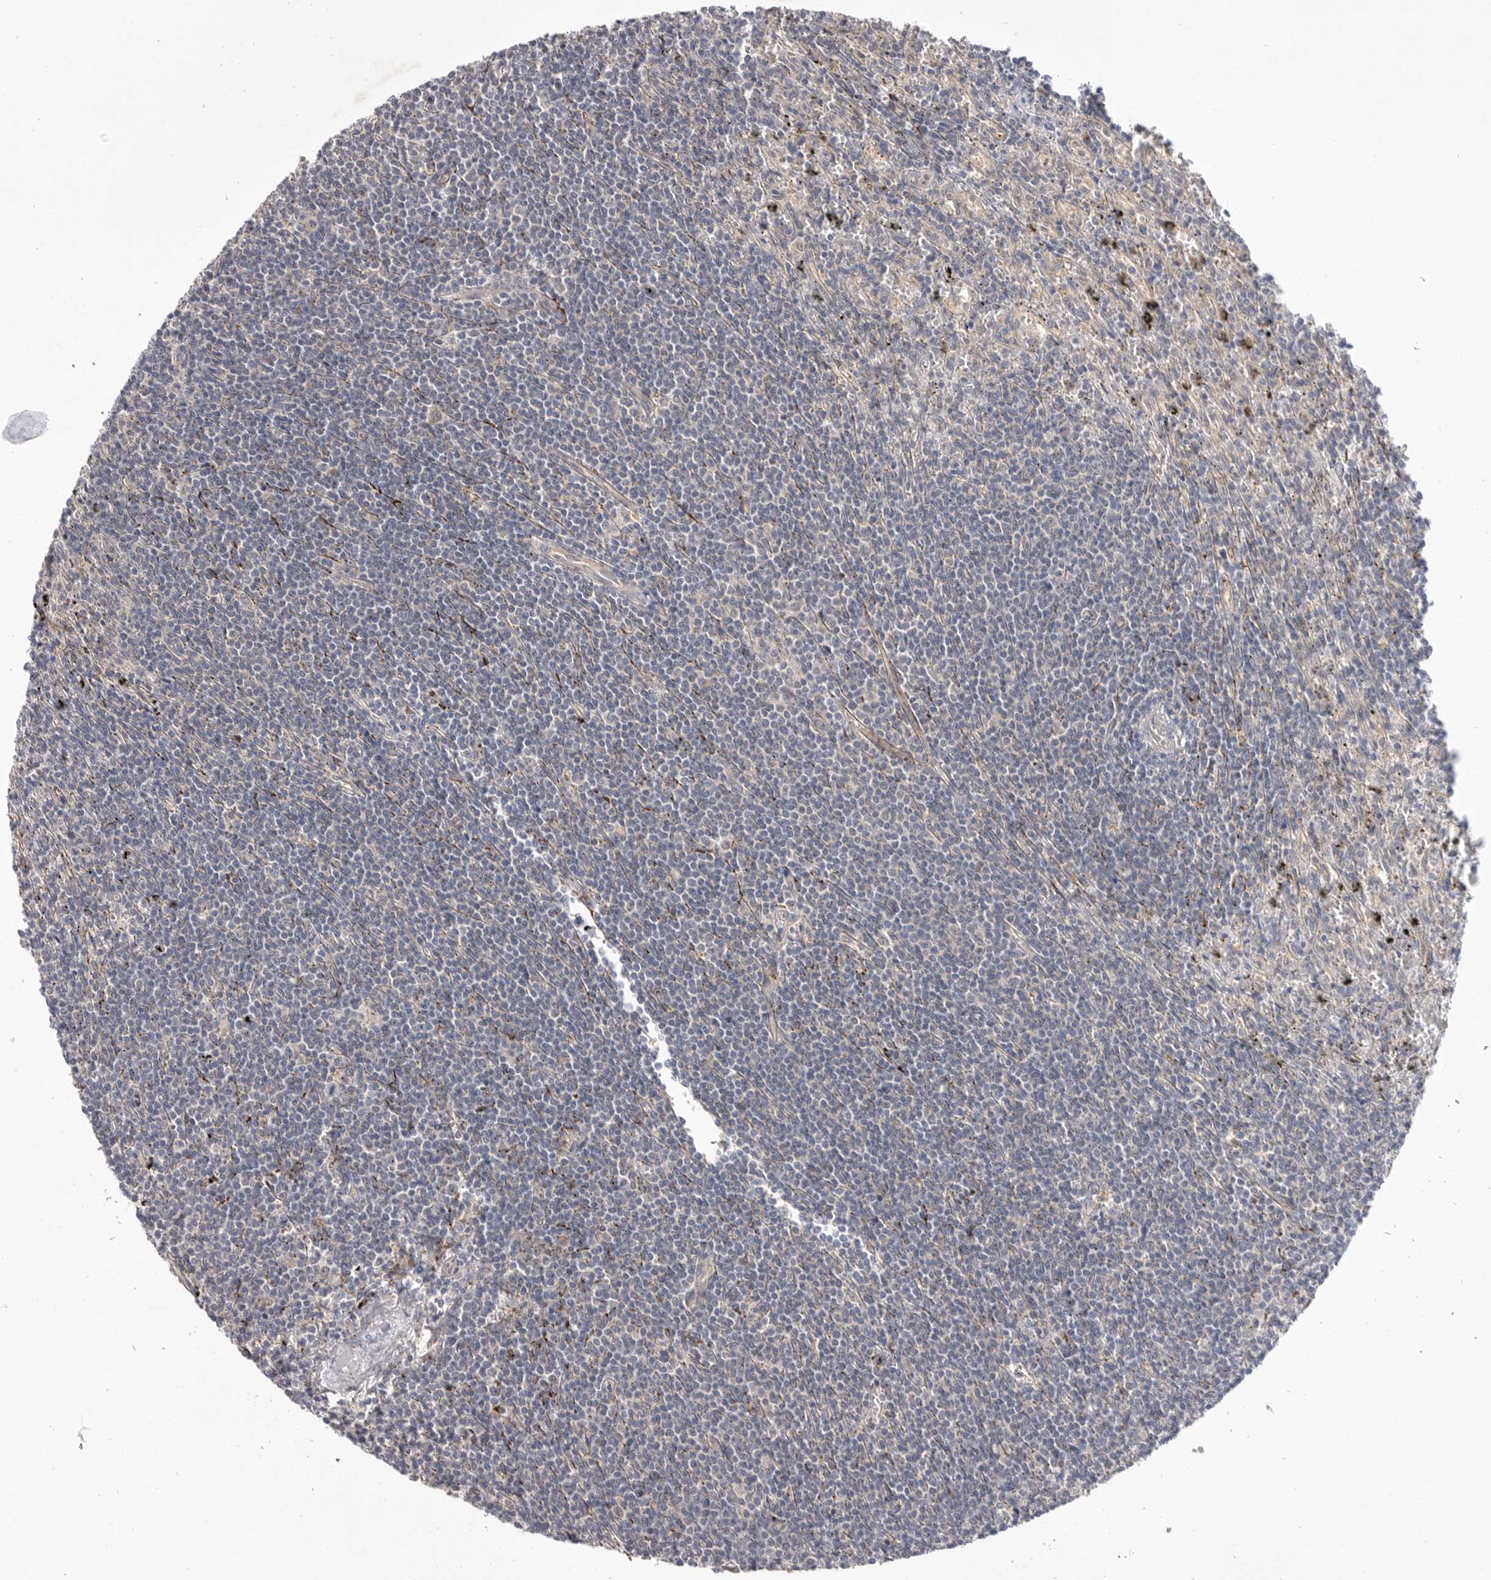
{"staining": {"intensity": "negative", "quantity": "none", "location": "none"}, "tissue": "lymphoma", "cell_type": "Tumor cells", "image_type": "cancer", "snomed": [{"axis": "morphology", "description": "Malignant lymphoma, non-Hodgkin's type, Low grade"}, {"axis": "topography", "description": "Spleen"}], "caption": "Photomicrograph shows no significant protein expression in tumor cells of lymphoma.", "gene": "DHDDS", "patient": {"sex": "male", "age": 76}}